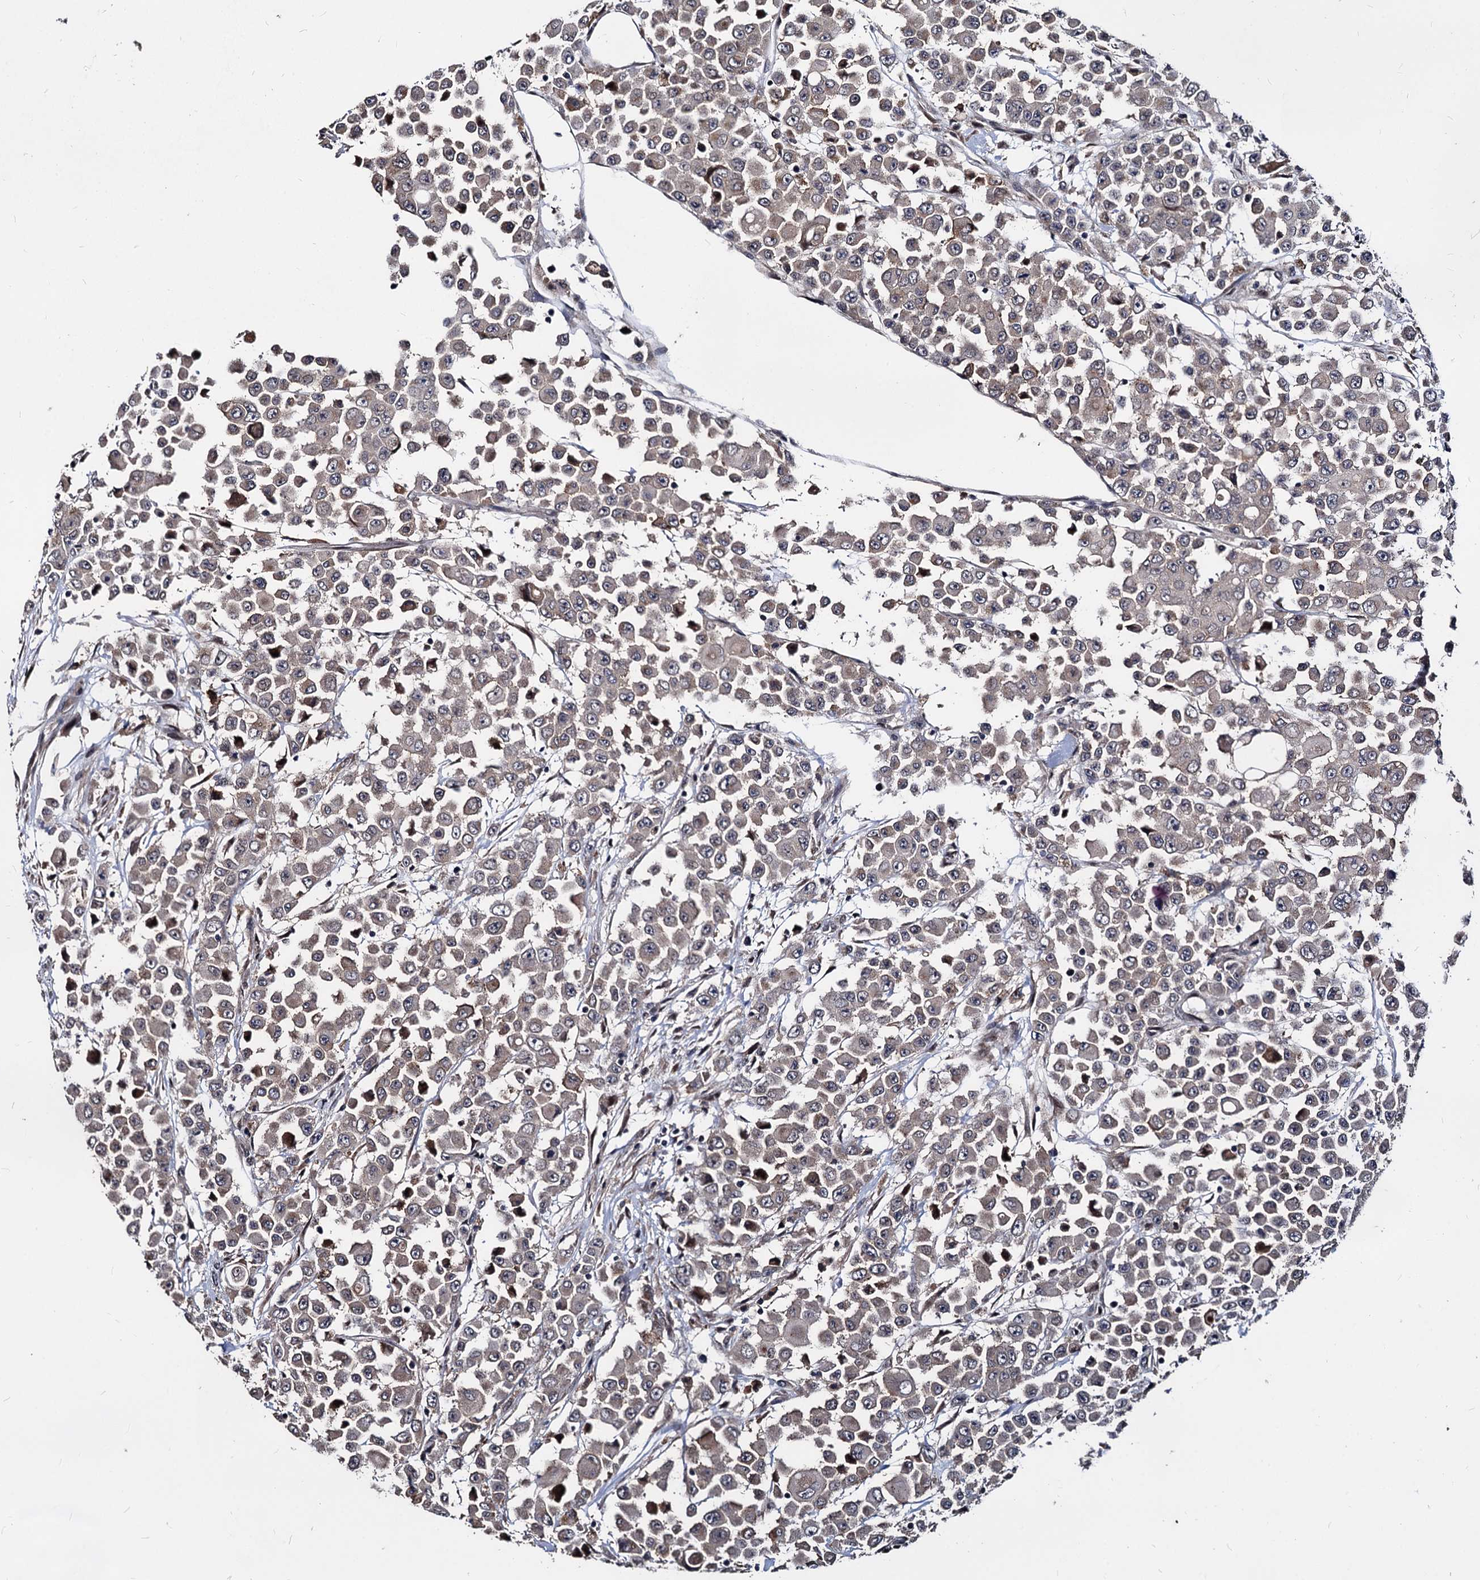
{"staining": {"intensity": "weak", "quantity": "25%-75%", "location": "cytoplasmic/membranous"}, "tissue": "colorectal cancer", "cell_type": "Tumor cells", "image_type": "cancer", "snomed": [{"axis": "morphology", "description": "Adenocarcinoma, NOS"}, {"axis": "topography", "description": "Colon"}], "caption": "A low amount of weak cytoplasmic/membranous staining is appreciated in approximately 25%-75% of tumor cells in colorectal adenocarcinoma tissue. (Brightfield microscopy of DAB IHC at high magnification).", "gene": "SMAGP", "patient": {"sex": "male", "age": 51}}